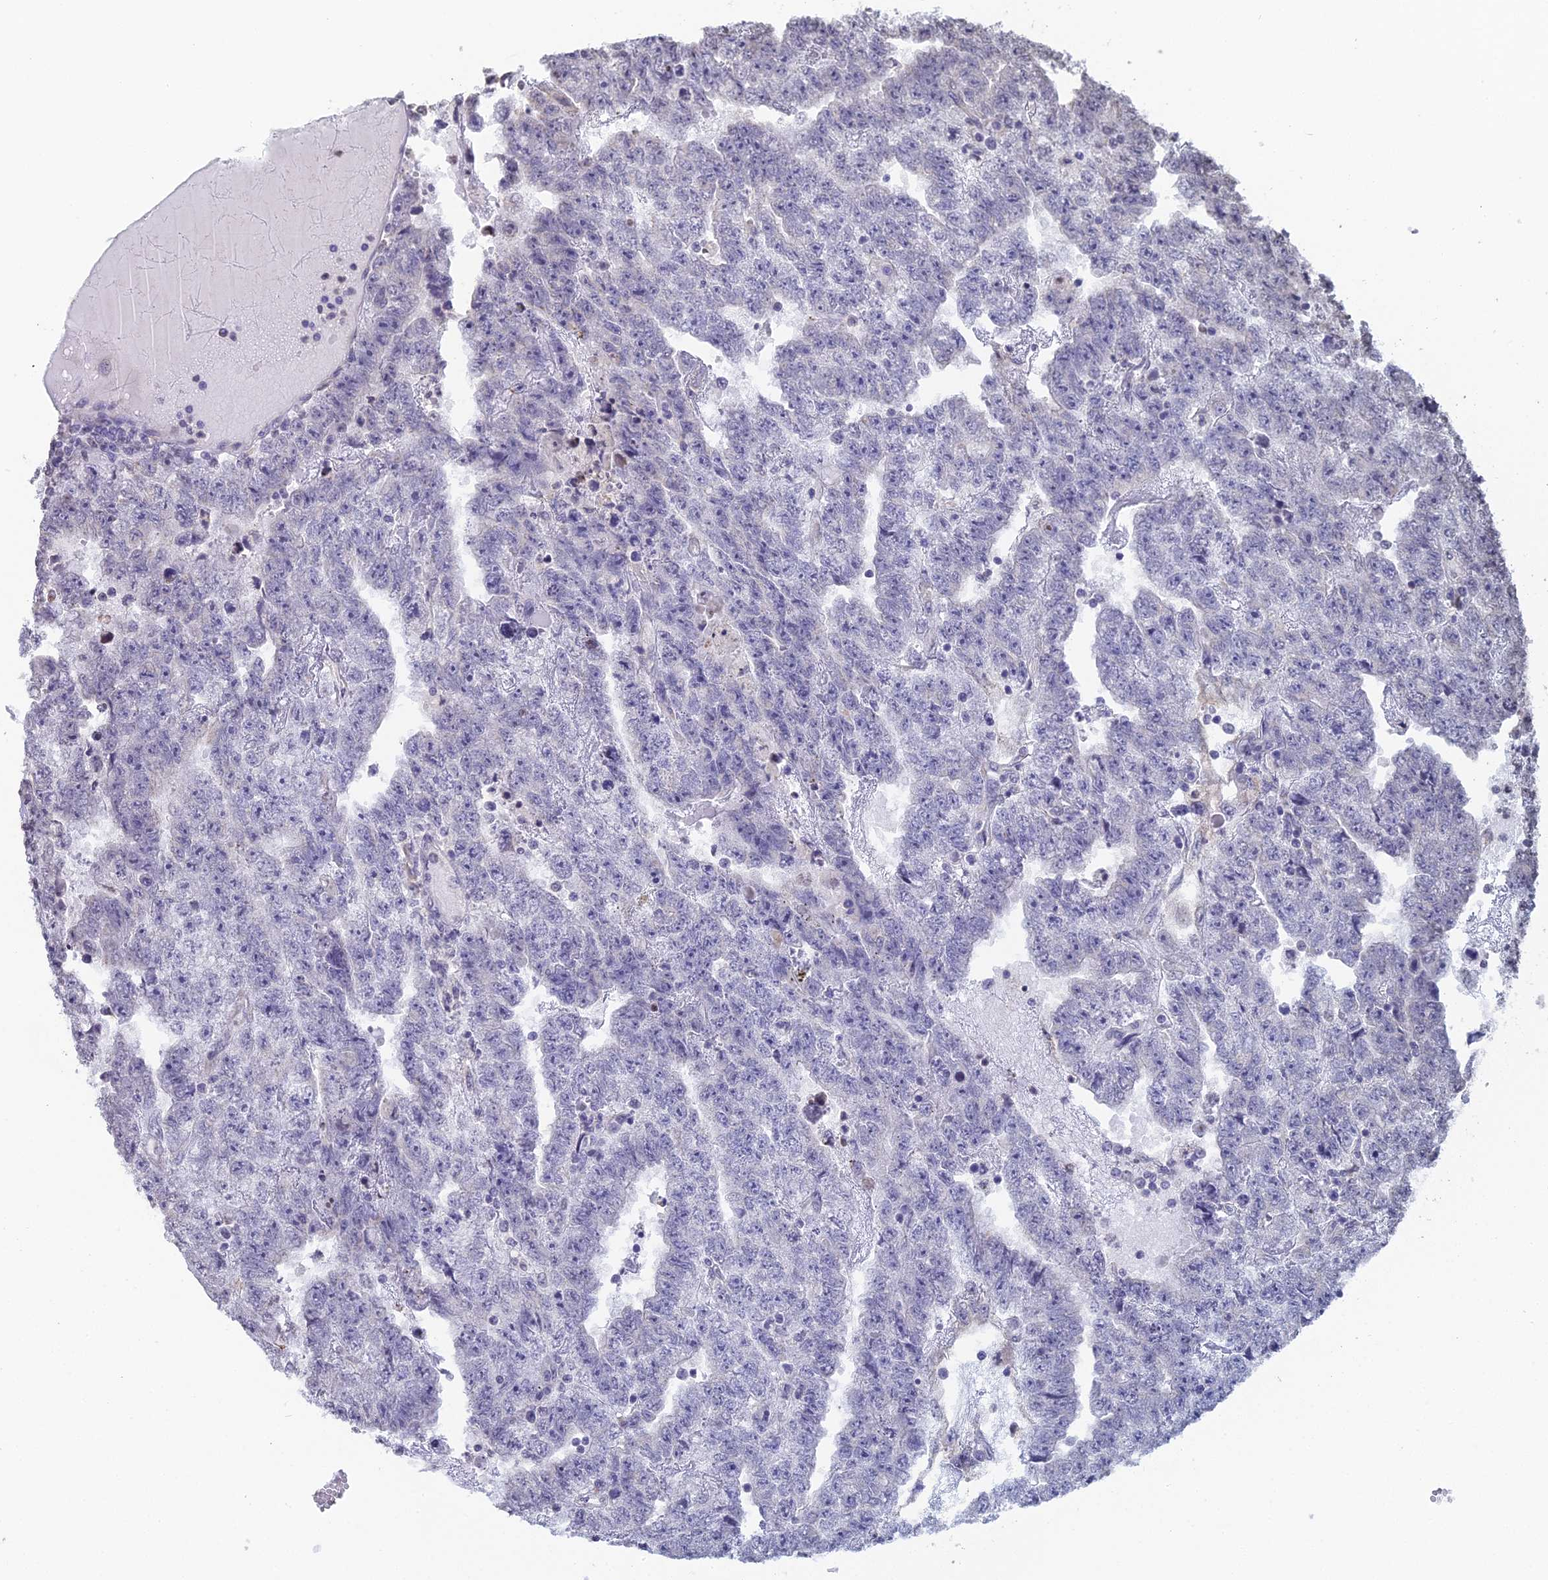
{"staining": {"intensity": "negative", "quantity": "none", "location": "none"}, "tissue": "testis cancer", "cell_type": "Tumor cells", "image_type": "cancer", "snomed": [{"axis": "morphology", "description": "Carcinoma, Embryonal, NOS"}, {"axis": "topography", "description": "Testis"}], "caption": "High power microscopy photomicrograph of an IHC image of embryonal carcinoma (testis), revealing no significant positivity in tumor cells. The staining is performed using DAB brown chromogen with nuclei counter-stained in using hematoxylin.", "gene": "PRR22", "patient": {"sex": "male", "age": 25}}